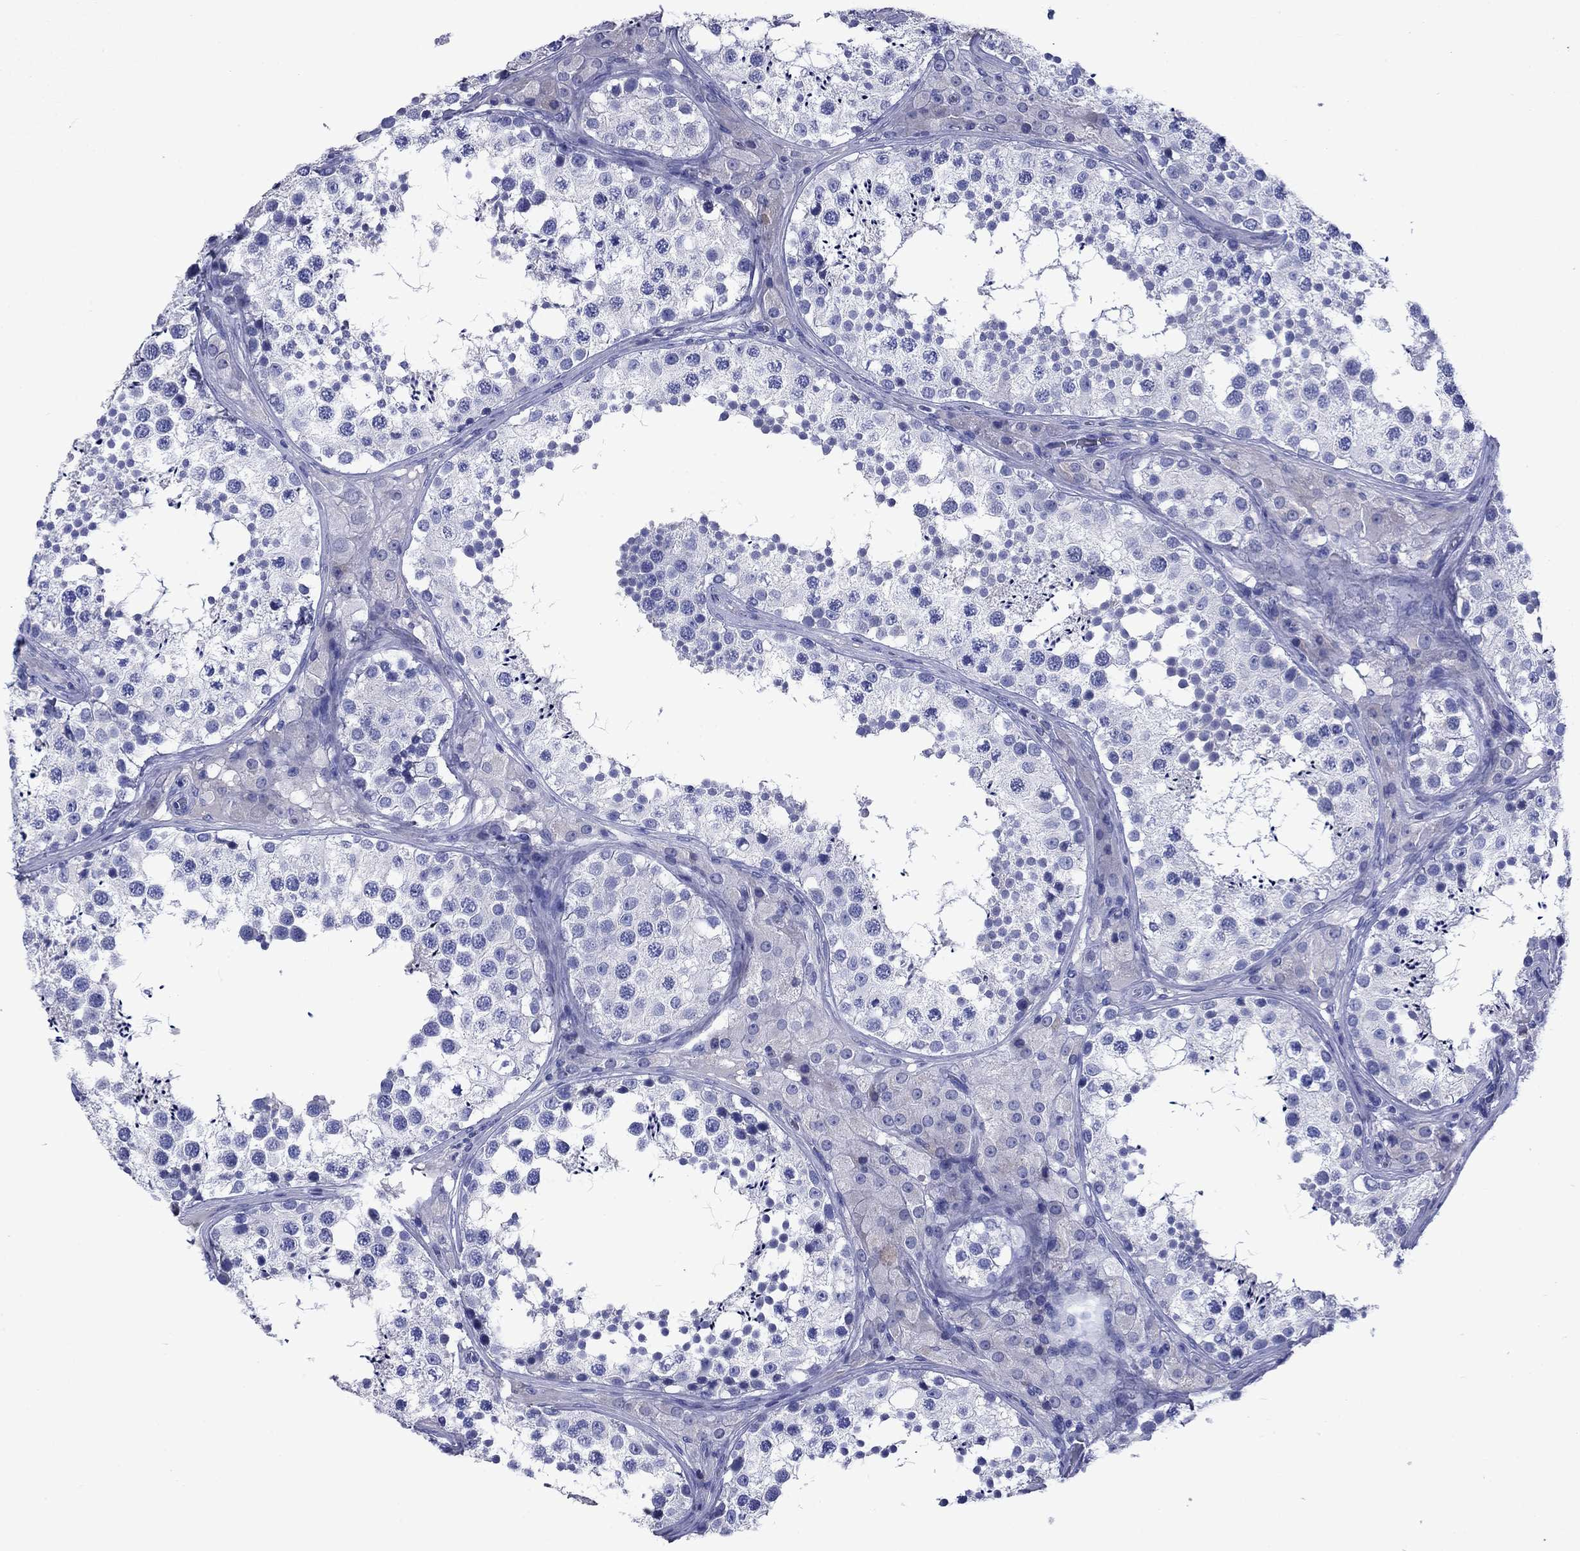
{"staining": {"intensity": "negative", "quantity": "none", "location": "none"}, "tissue": "testis", "cell_type": "Cells in seminiferous ducts", "image_type": "normal", "snomed": [{"axis": "morphology", "description": "Normal tissue, NOS"}, {"axis": "topography", "description": "Testis"}], "caption": "The photomicrograph reveals no staining of cells in seminiferous ducts in unremarkable testis. (Immunohistochemistry (ihc), brightfield microscopy, high magnification).", "gene": "TFR2", "patient": {"sex": "male", "age": 34}}